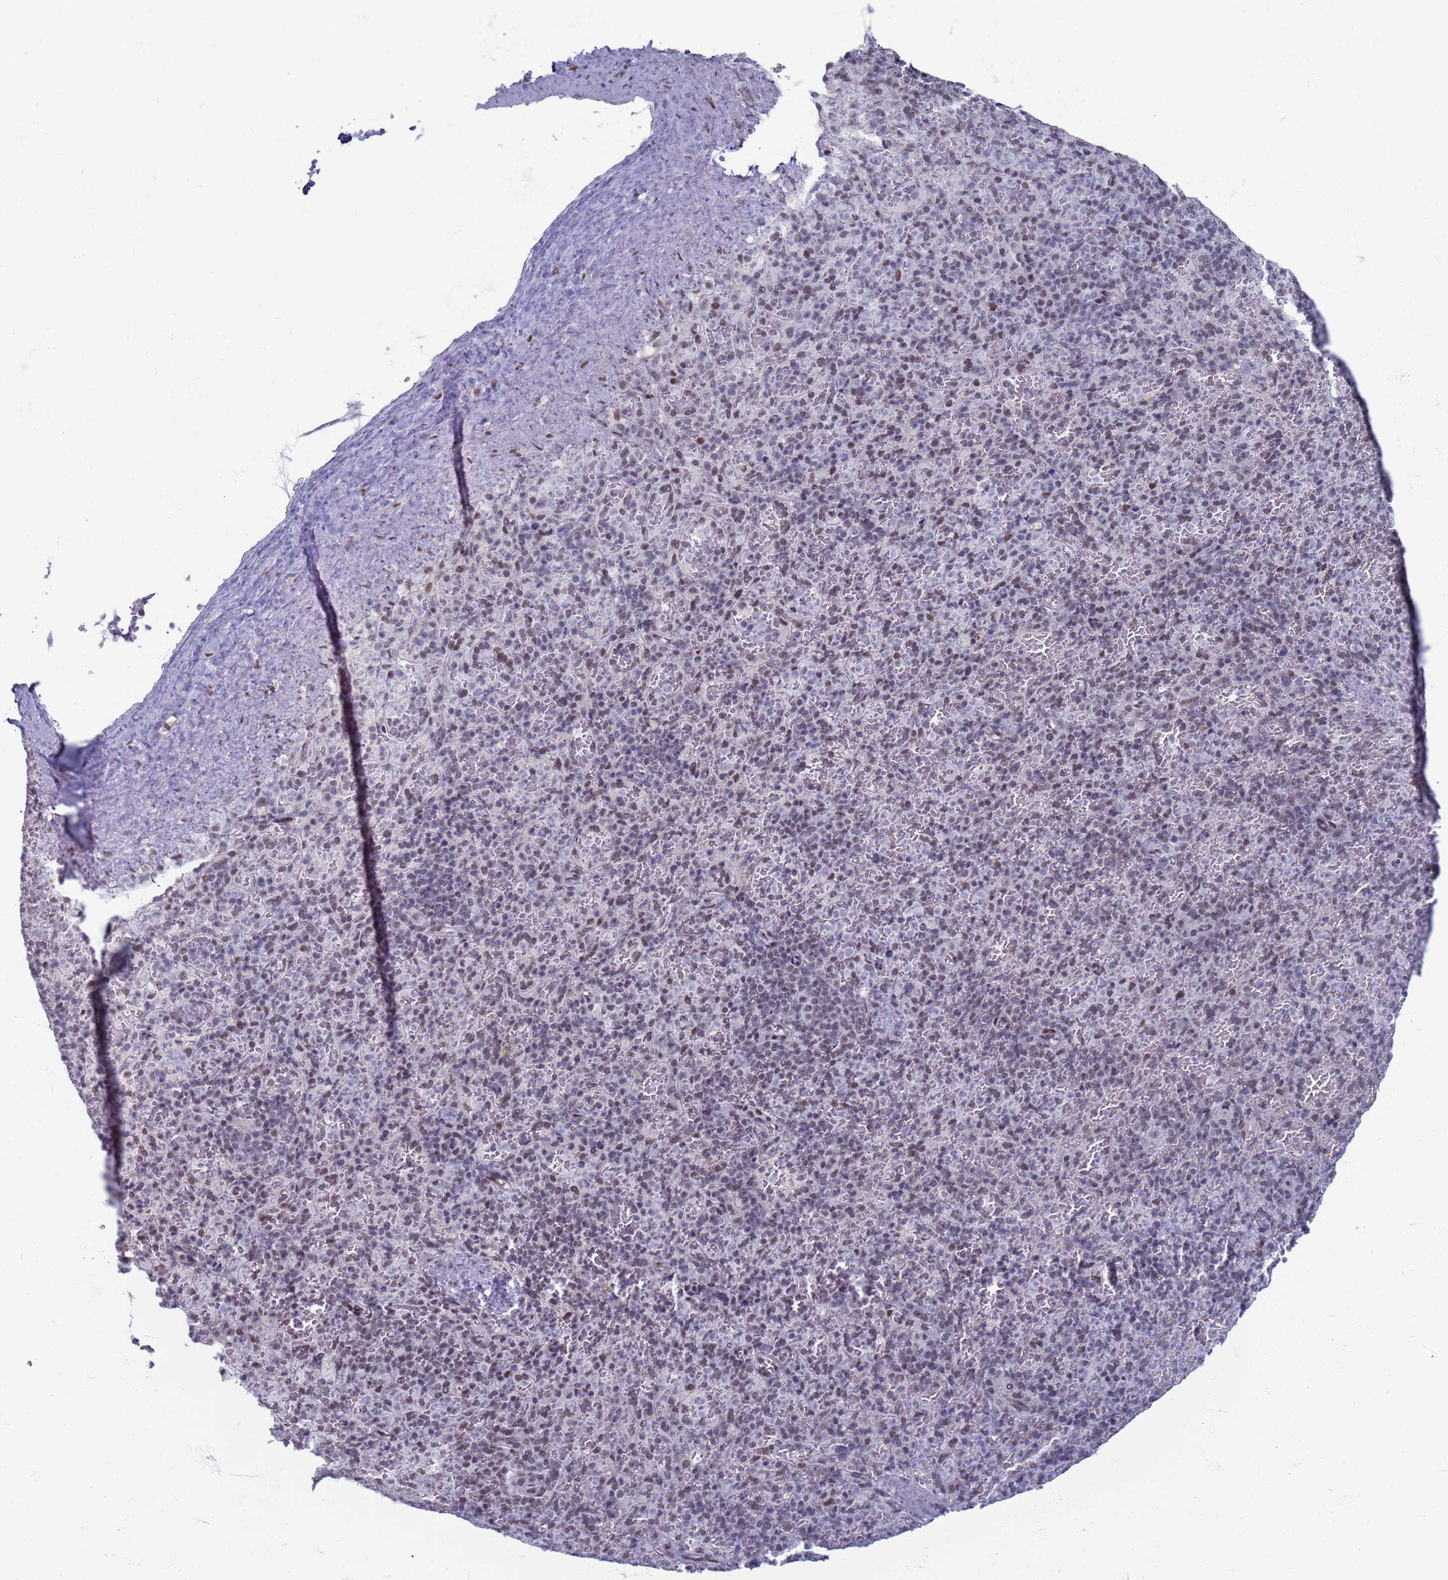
{"staining": {"intensity": "weak", "quantity": "25%-75%", "location": "nuclear"}, "tissue": "spleen", "cell_type": "Cells in red pulp", "image_type": "normal", "snomed": [{"axis": "morphology", "description": "Normal tissue, NOS"}, {"axis": "topography", "description": "Spleen"}], "caption": "Immunohistochemical staining of normal spleen shows low levels of weak nuclear expression in approximately 25%-75% of cells in red pulp.", "gene": "SAE1", "patient": {"sex": "female", "age": 74}}